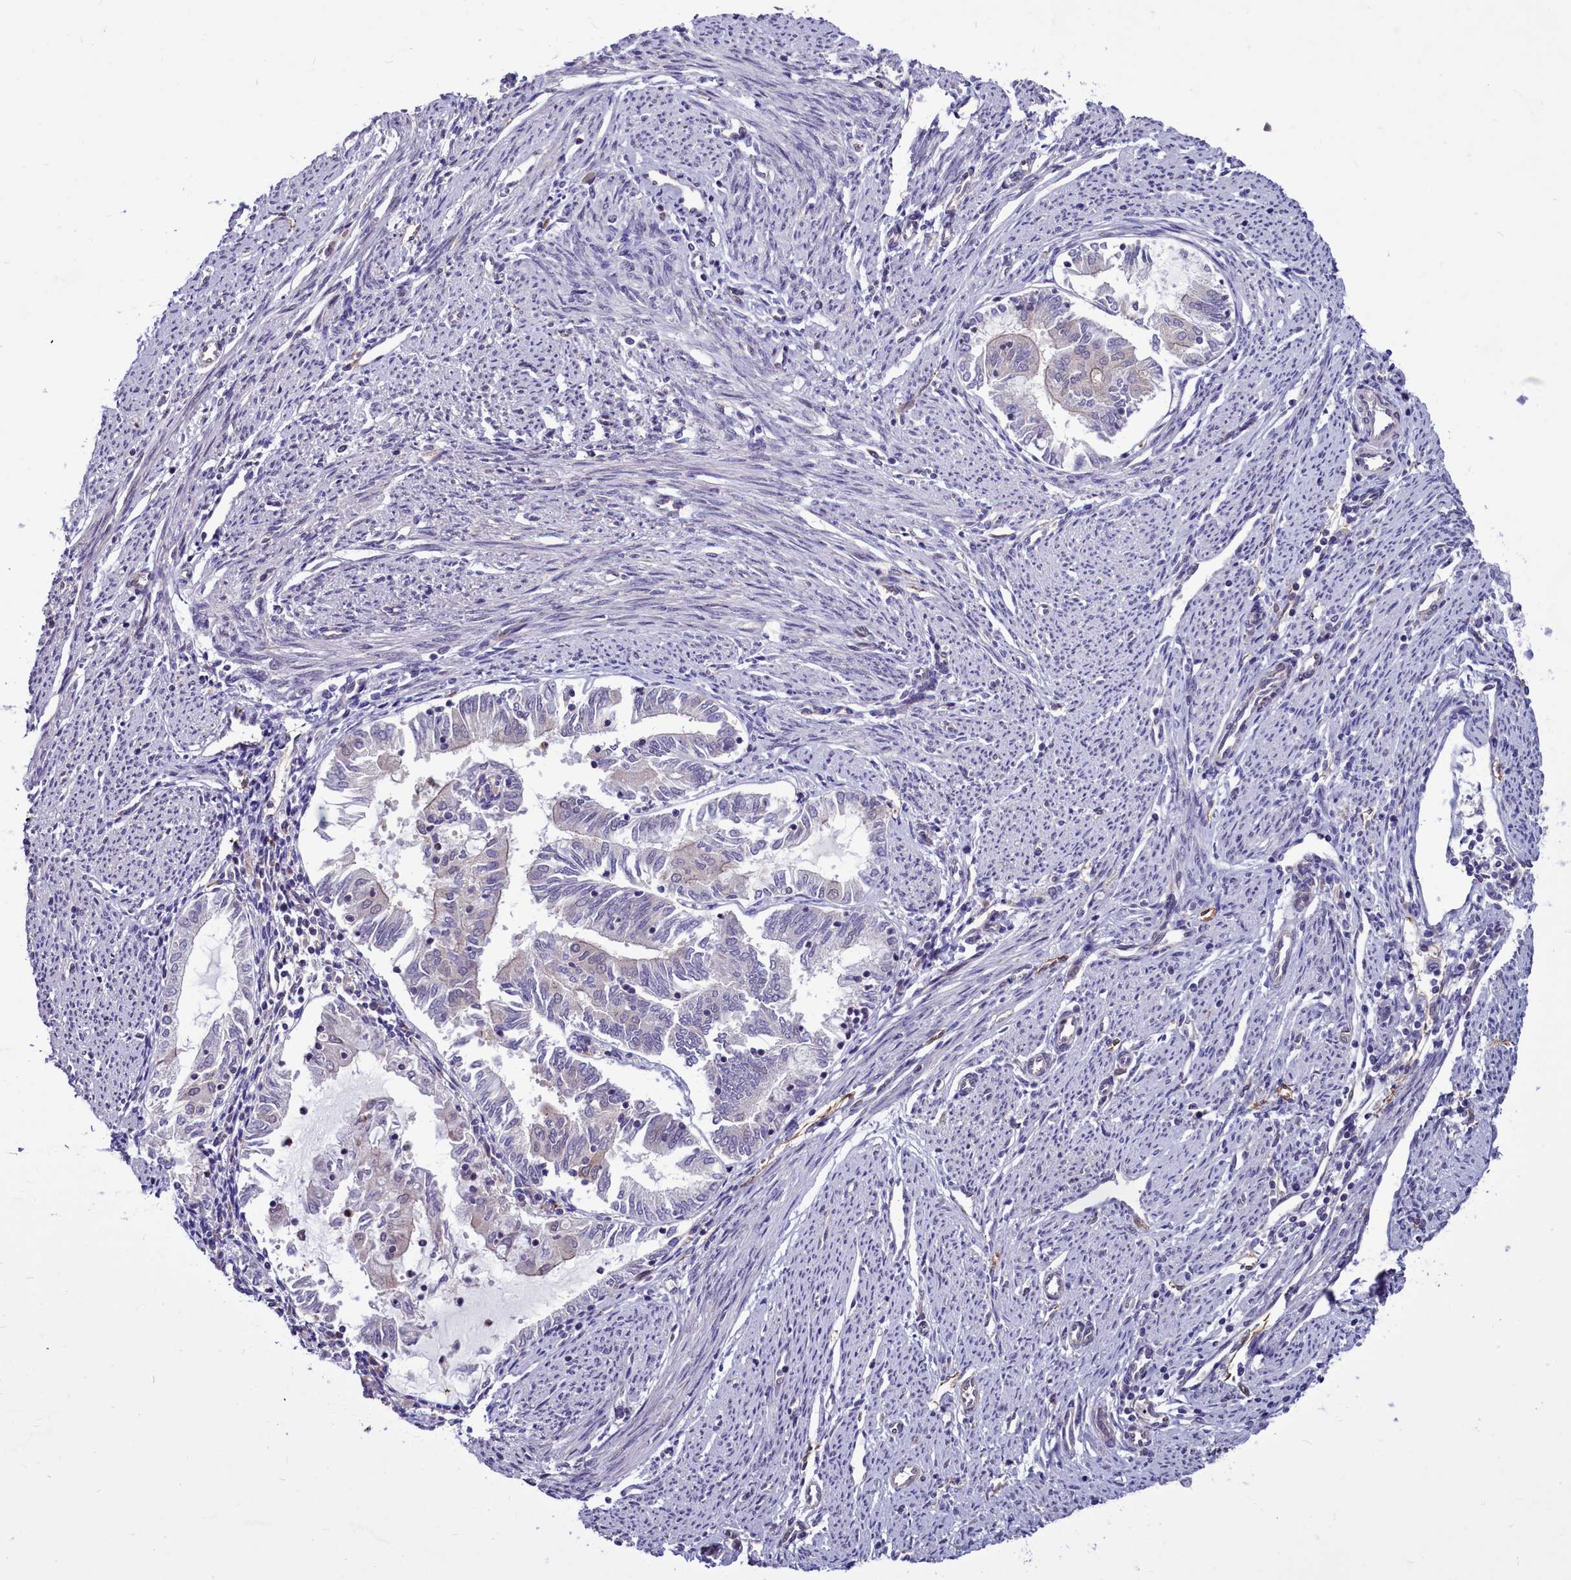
{"staining": {"intensity": "negative", "quantity": "none", "location": "none"}, "tissue": "endometrial cancer", "cell_type": "Tumor cells", "image_type": "cancer", "snomed": [{"axis": "morphology", "description": "Adenocarcinoma, NOS"}, {"axis": "topography", "description": "Endometrium"}], "caption": "The IHC image has no significant expression in tumor cells of endometrial cancer tissue. (DAB (3,3'-diaminobenzidine) immunohistochemistry visualized using brightfield microscopy, high magnification).", "gene": "BCAR1", "patient": {"sex": "female", "age": 79}}